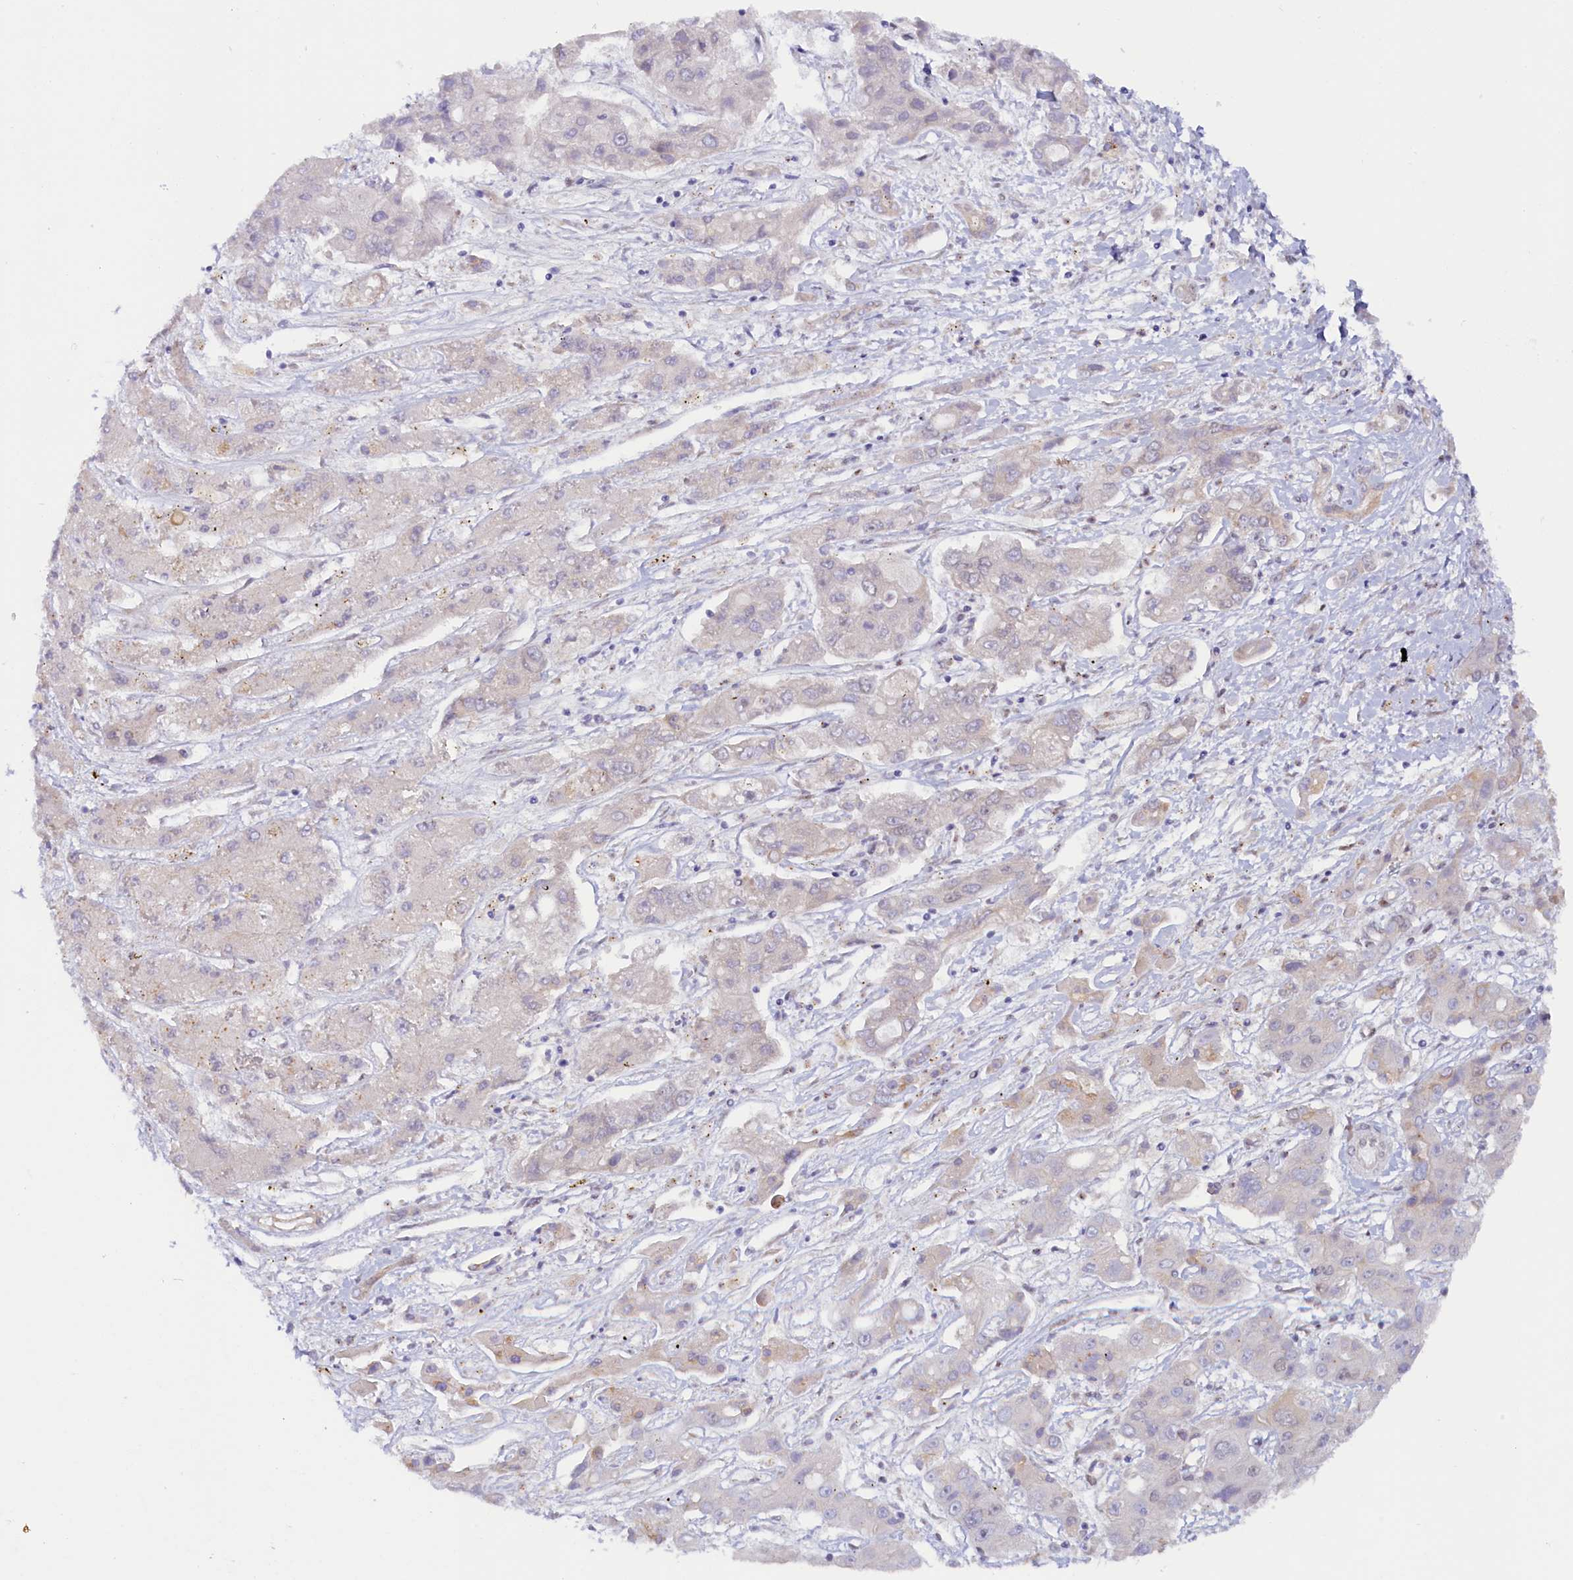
{"staining": {"intensity": "weak", "quantity": "<25%", "location": "nuclear"}, "tissue": "liver cancer", "cell_type": "Tumor cells", "image_type": "cancer", "snomed": [{"axis": "morphology", "description": "Cholangiocarcinoma"}, {"axis": "topography", "description": "Liver"}], "caption": "DAB (3,3'-diaminobenzidine) immunohistochemical staining of human liver cholangiocarcinoma displays no significant expression in tumor cells.", "gene": "ANKRD24", "patient": {"sex": "male", "age": 67}}